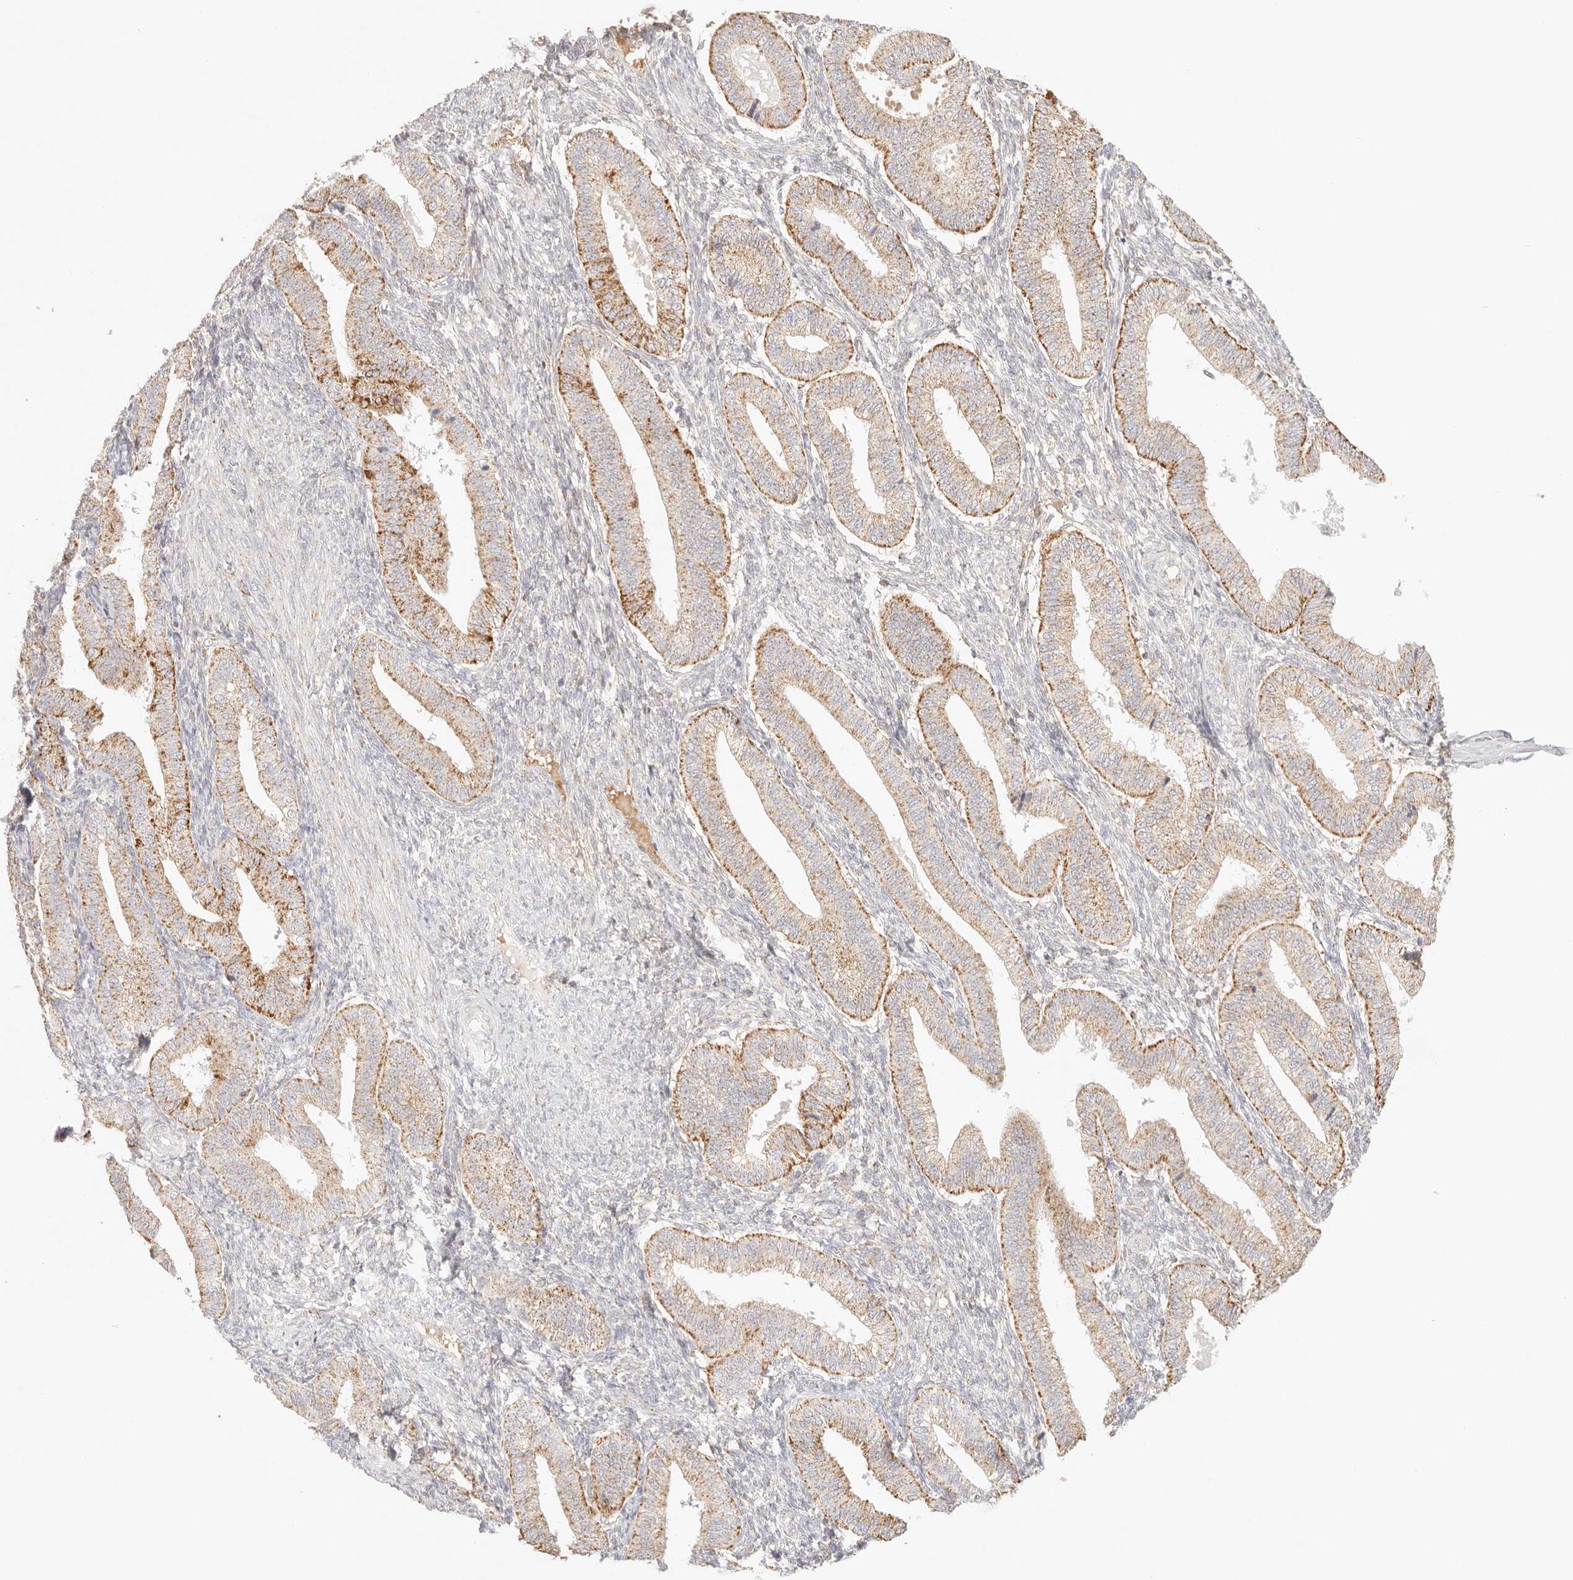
{"staining": {"intensity": "weak", "quantity": "<25%", "location": "cytoplasmic/membranous"}, "tissue": "endometrium", "cell_type": "Cells in endometrial stroma", "image_type": "normal", "snomed": [{"axis": "morphology", "description": "Normal tissue, NOS"}, {"axis": "topography", "description": "Endometrium"}], "caption": "This is a histopathology image of immunohistochemistry (IHC) staining of unremarkable endometrium, which shows no expression in cells in endometrial stroma.", "gene": "COA6", "patient": {"sex": "female", "age": 39}}